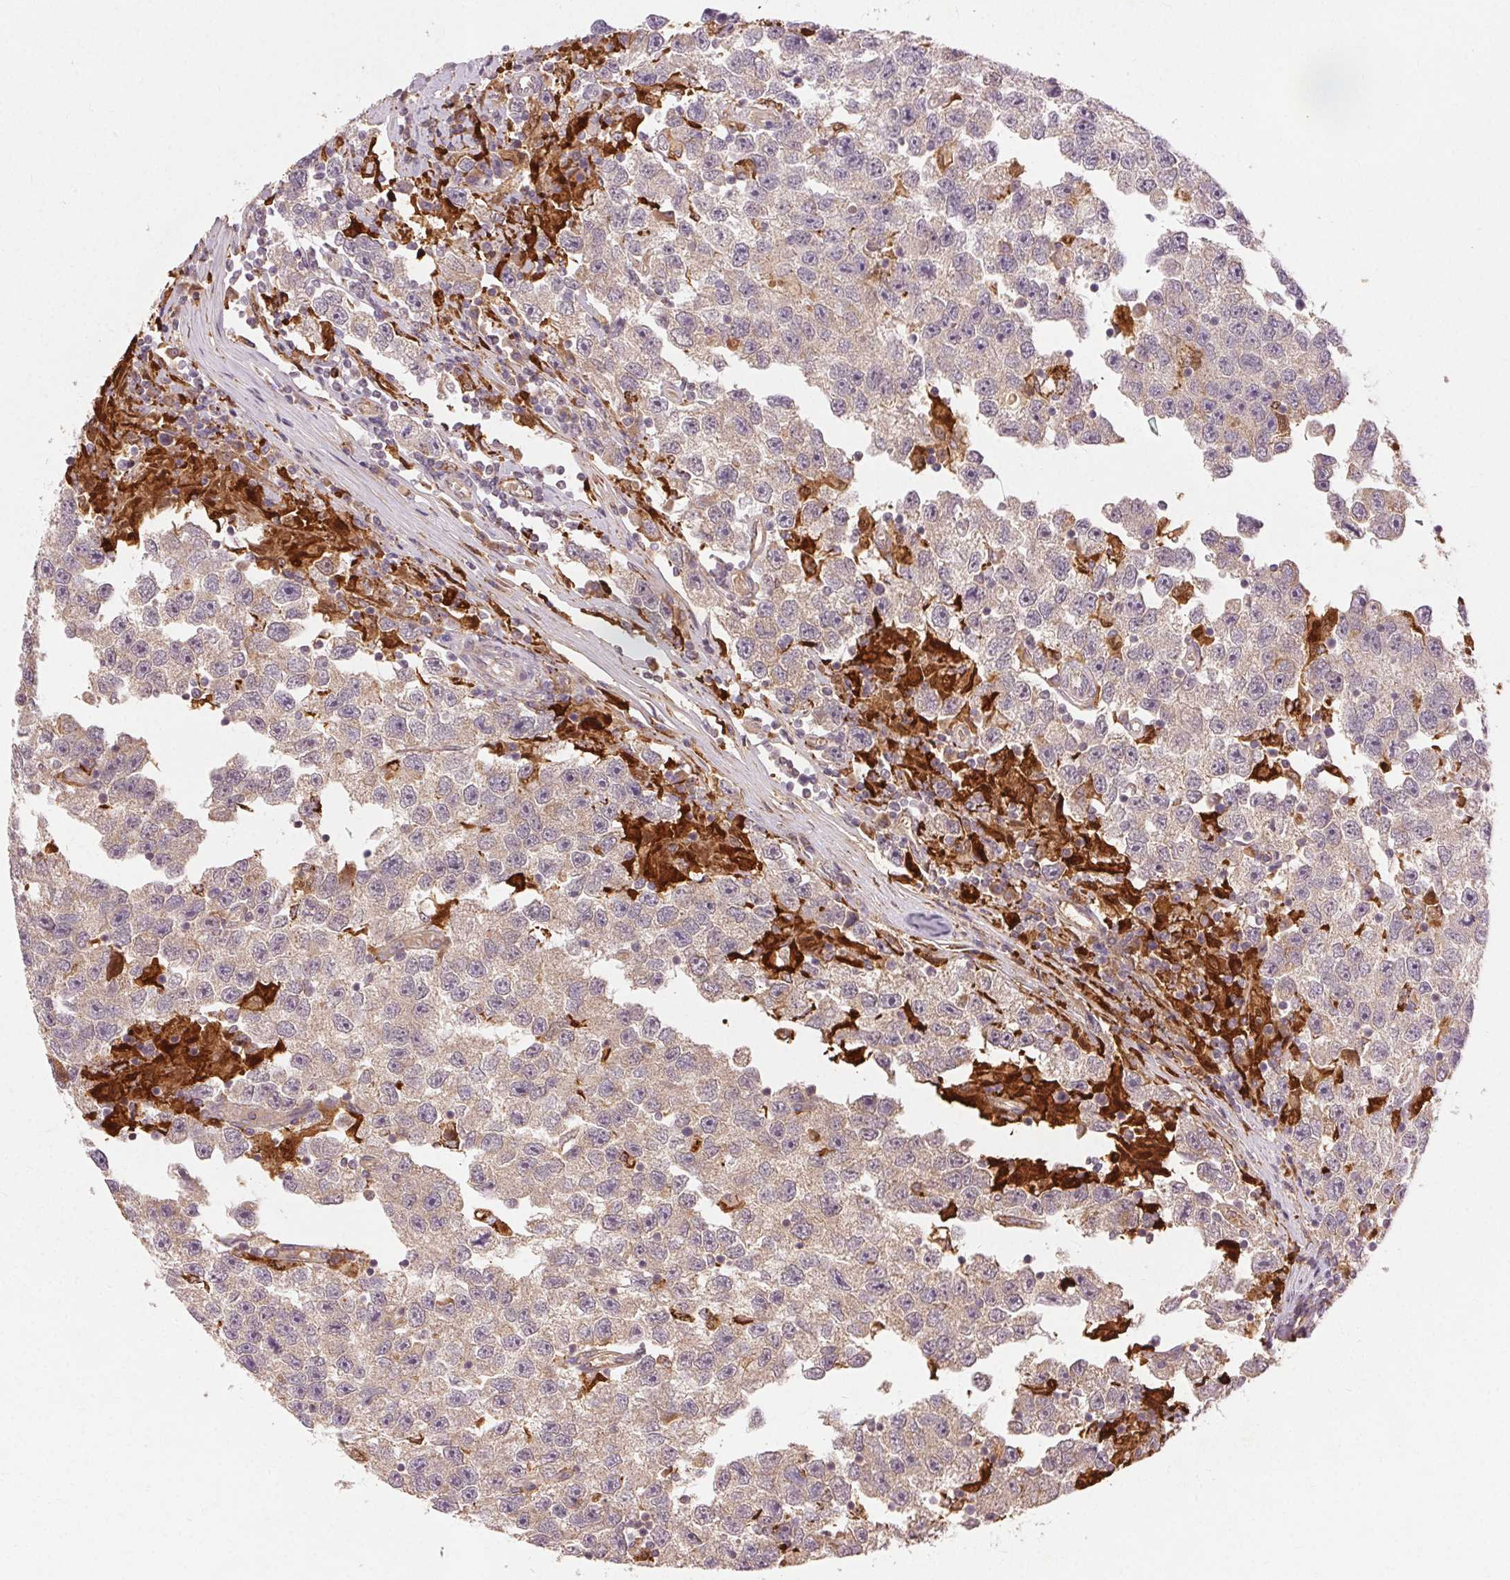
{"staining": {"intensity": "weak", "quantity": "<25%", "location": "cytoplasmic/membranous"}, "tissue": "testis cancer", "cell_type": "Tumor cells", "image_type": "cancer", "snomed": [{"axis": "morphology", "description": "Seminoma, NOS"}, {"axis": "topography", "description": "Testis"}], "caption": "Testis cancer stained for a protein using immunohistochemistry (IHC) displays no staining tumor cells.", "gene": "REP15", "patient": {"sex": "male", "age": 26}}